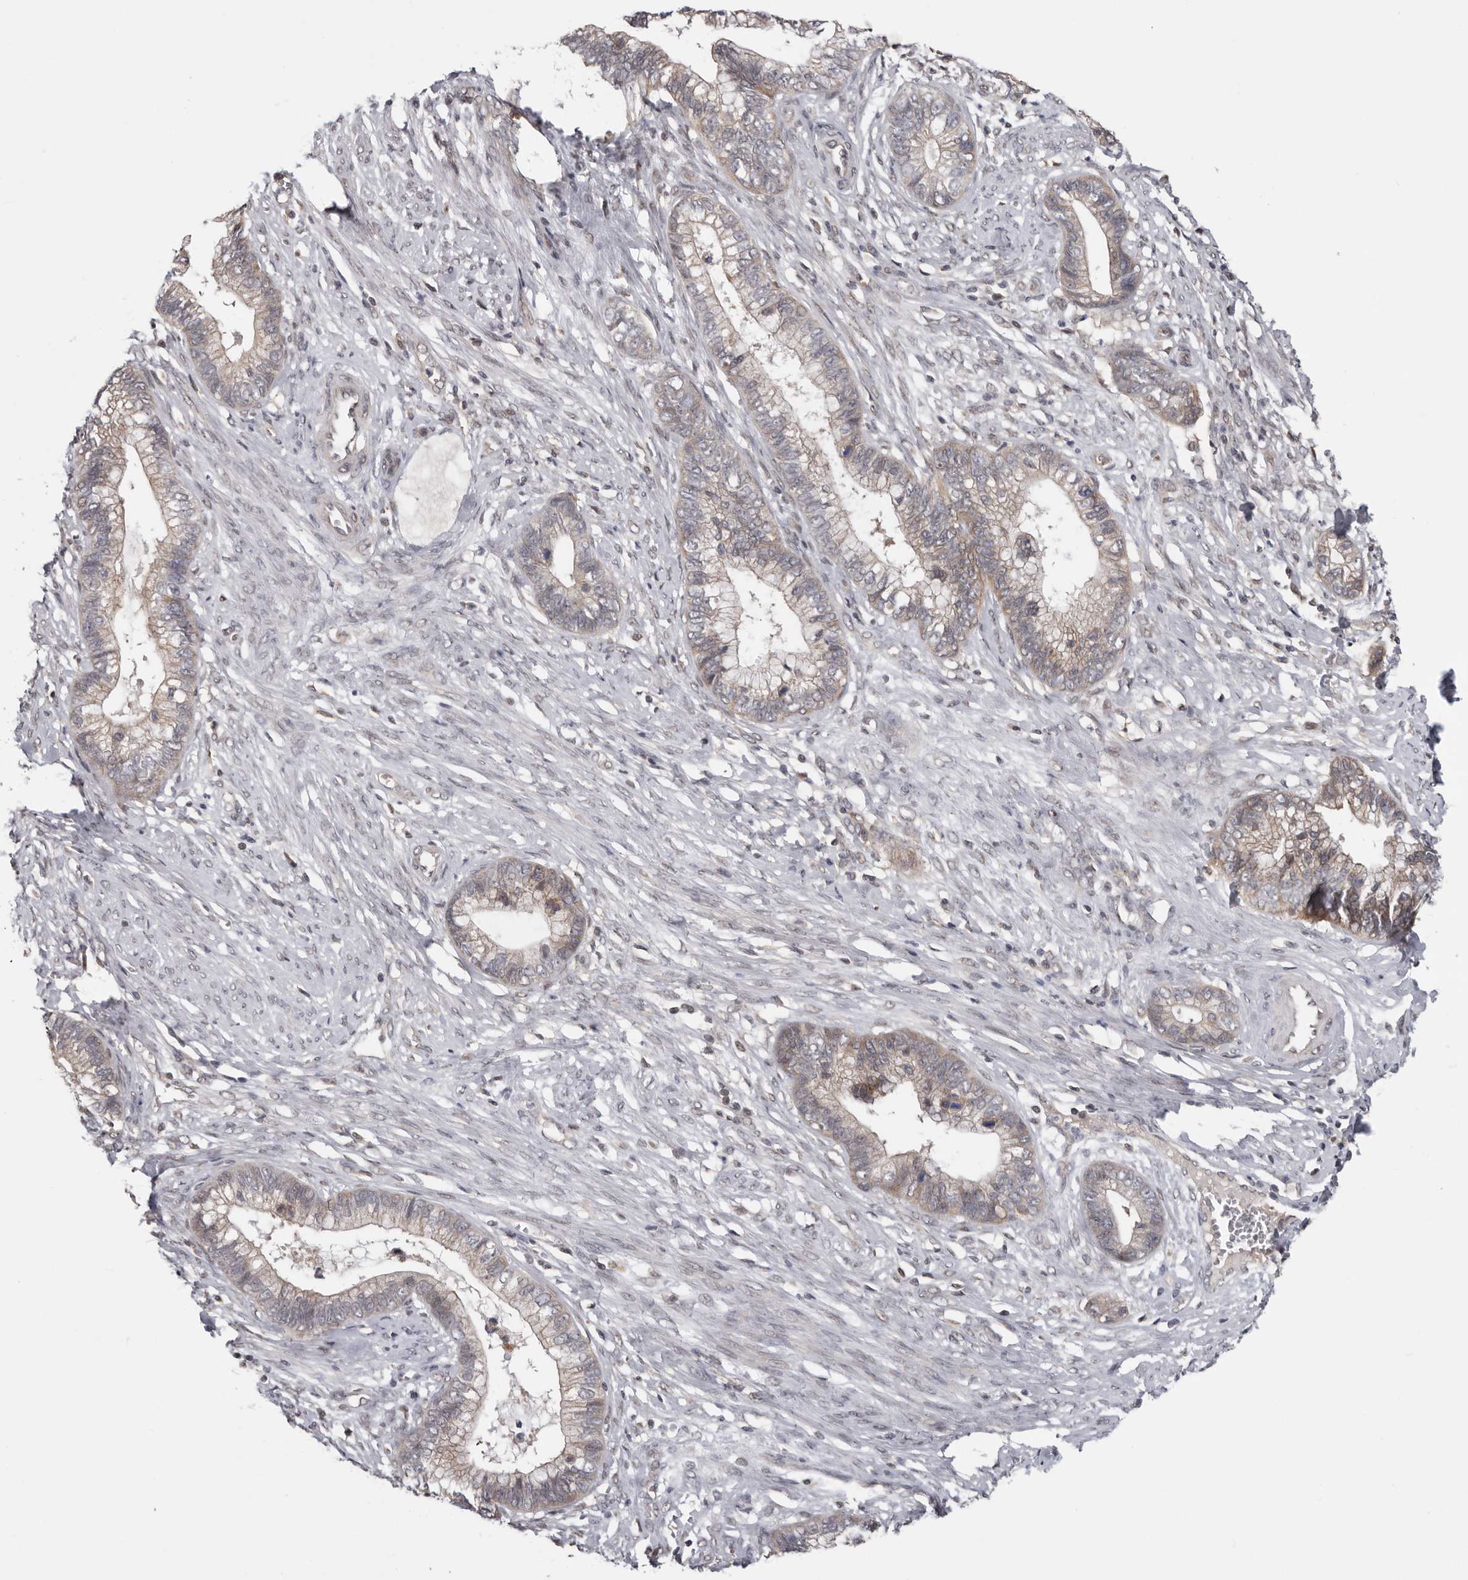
{"staining": {"intensity": "moderate", "quantity": "25%-75%", "location": "cytoplasmic/membranous"}, "tissue": "cervical cancer", "cell_type": "Tumor cells", "image_type": "cancer", "snomed": [{"axis": "morphology", "description": "Adenocarcinoma, NOS"}, {"axis": "topography", "description": "Cervix"}], "caption": "Protein expression analysis of human adenocarcinoma (cervical) reveals moderate cytoplasmic/membranous staining in about 25%-75% of tumor cells.", "gene": "MOGAT2", "patient": {"sex": "female", "age": 44}}